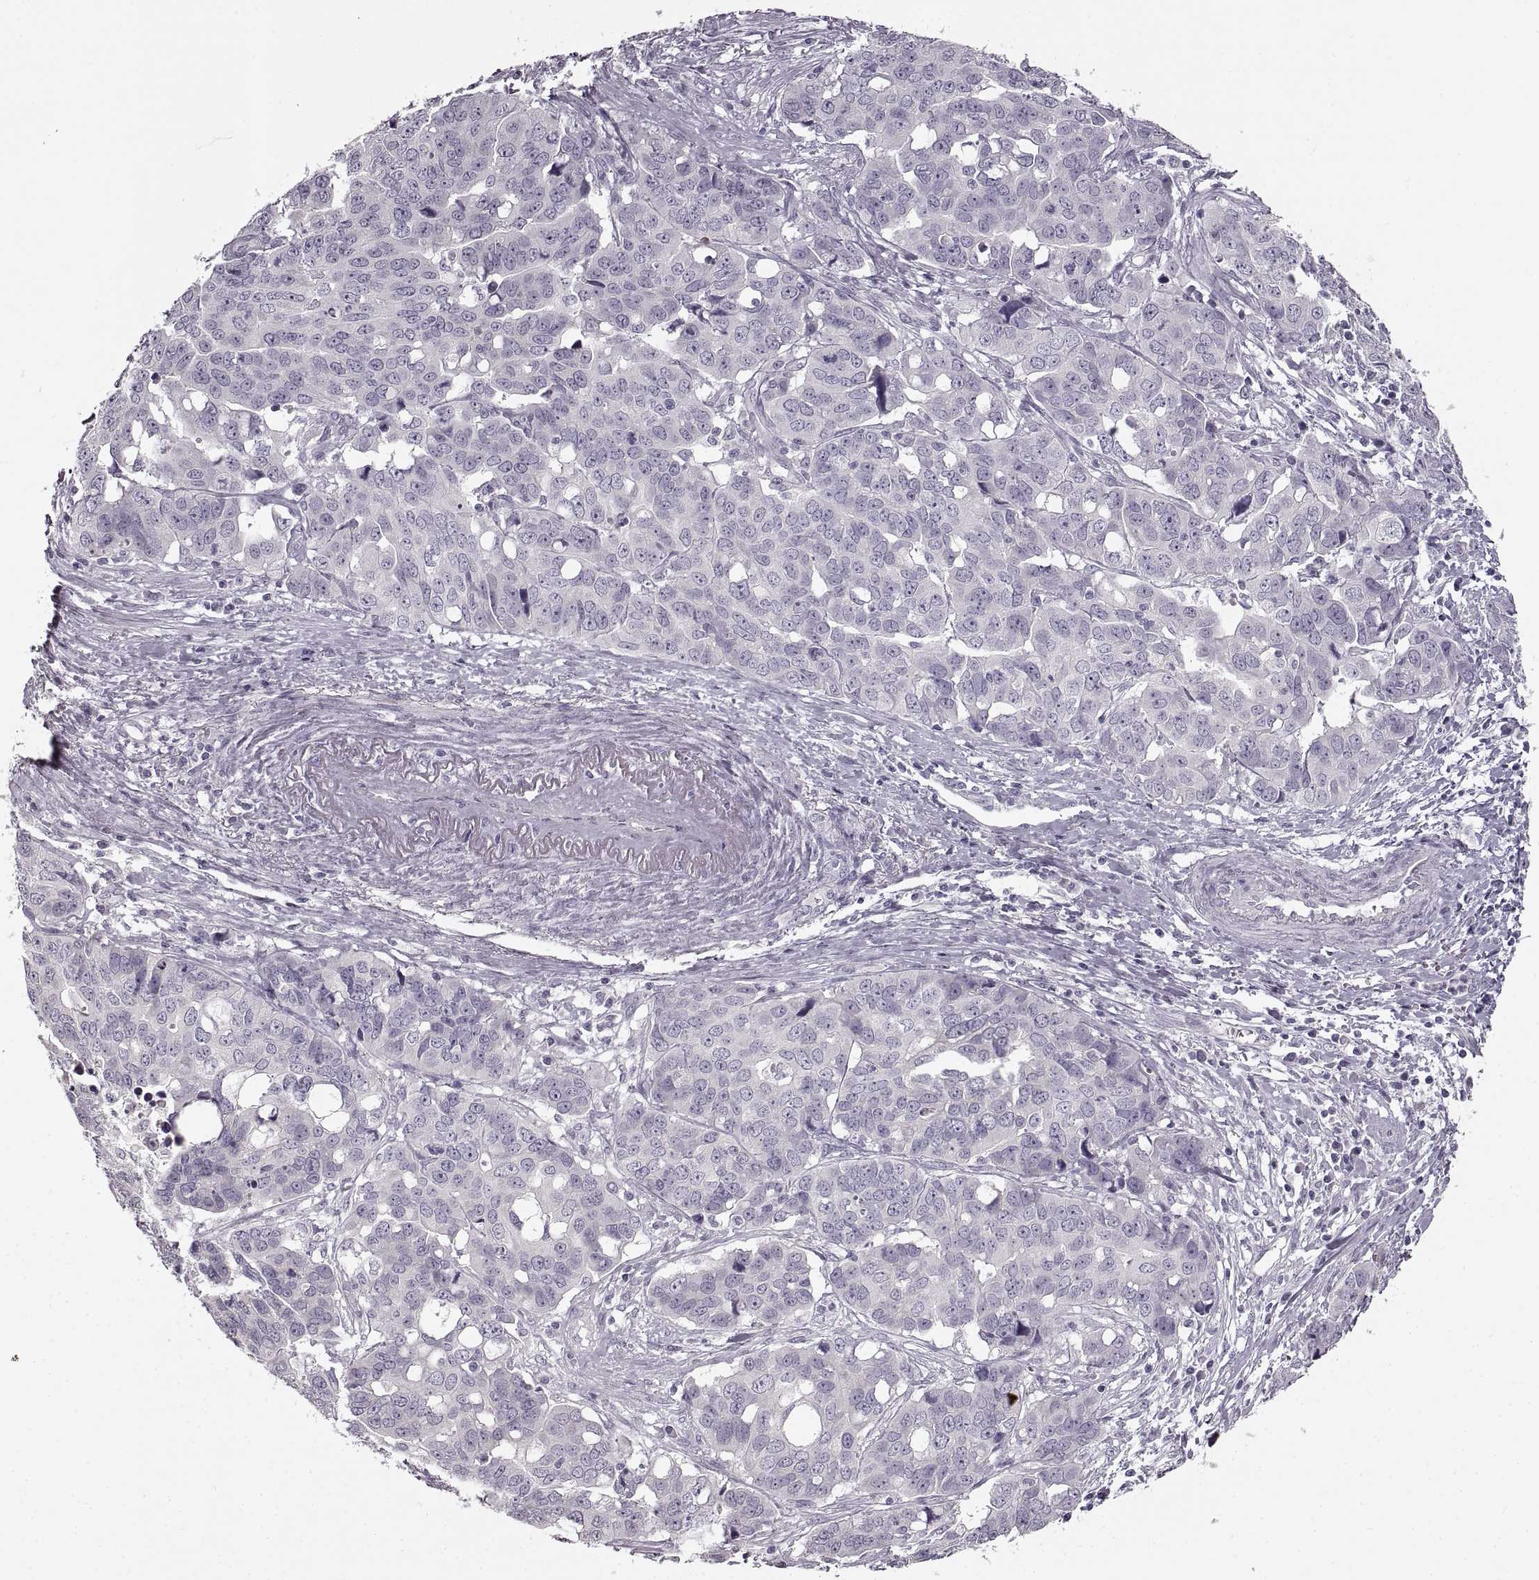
{"staining": {"intensity": "negative", "quantity": "none", "location": "none"}, "tissue": "ovarian cancer", "cell_type": "Tumor cells", "image_type": "cancer", "snomed": [{"axis": "morphology", "description": "Carcinoma, endometroid"}, {"axis": "topography", "description": "Ovary"}], "caption": "A micrograph of ovarian cancer stained for a protein displays no brown staining in tumor cells.", "gene": "CNTN1", "patient": {"sex": "female", "age": 78}}